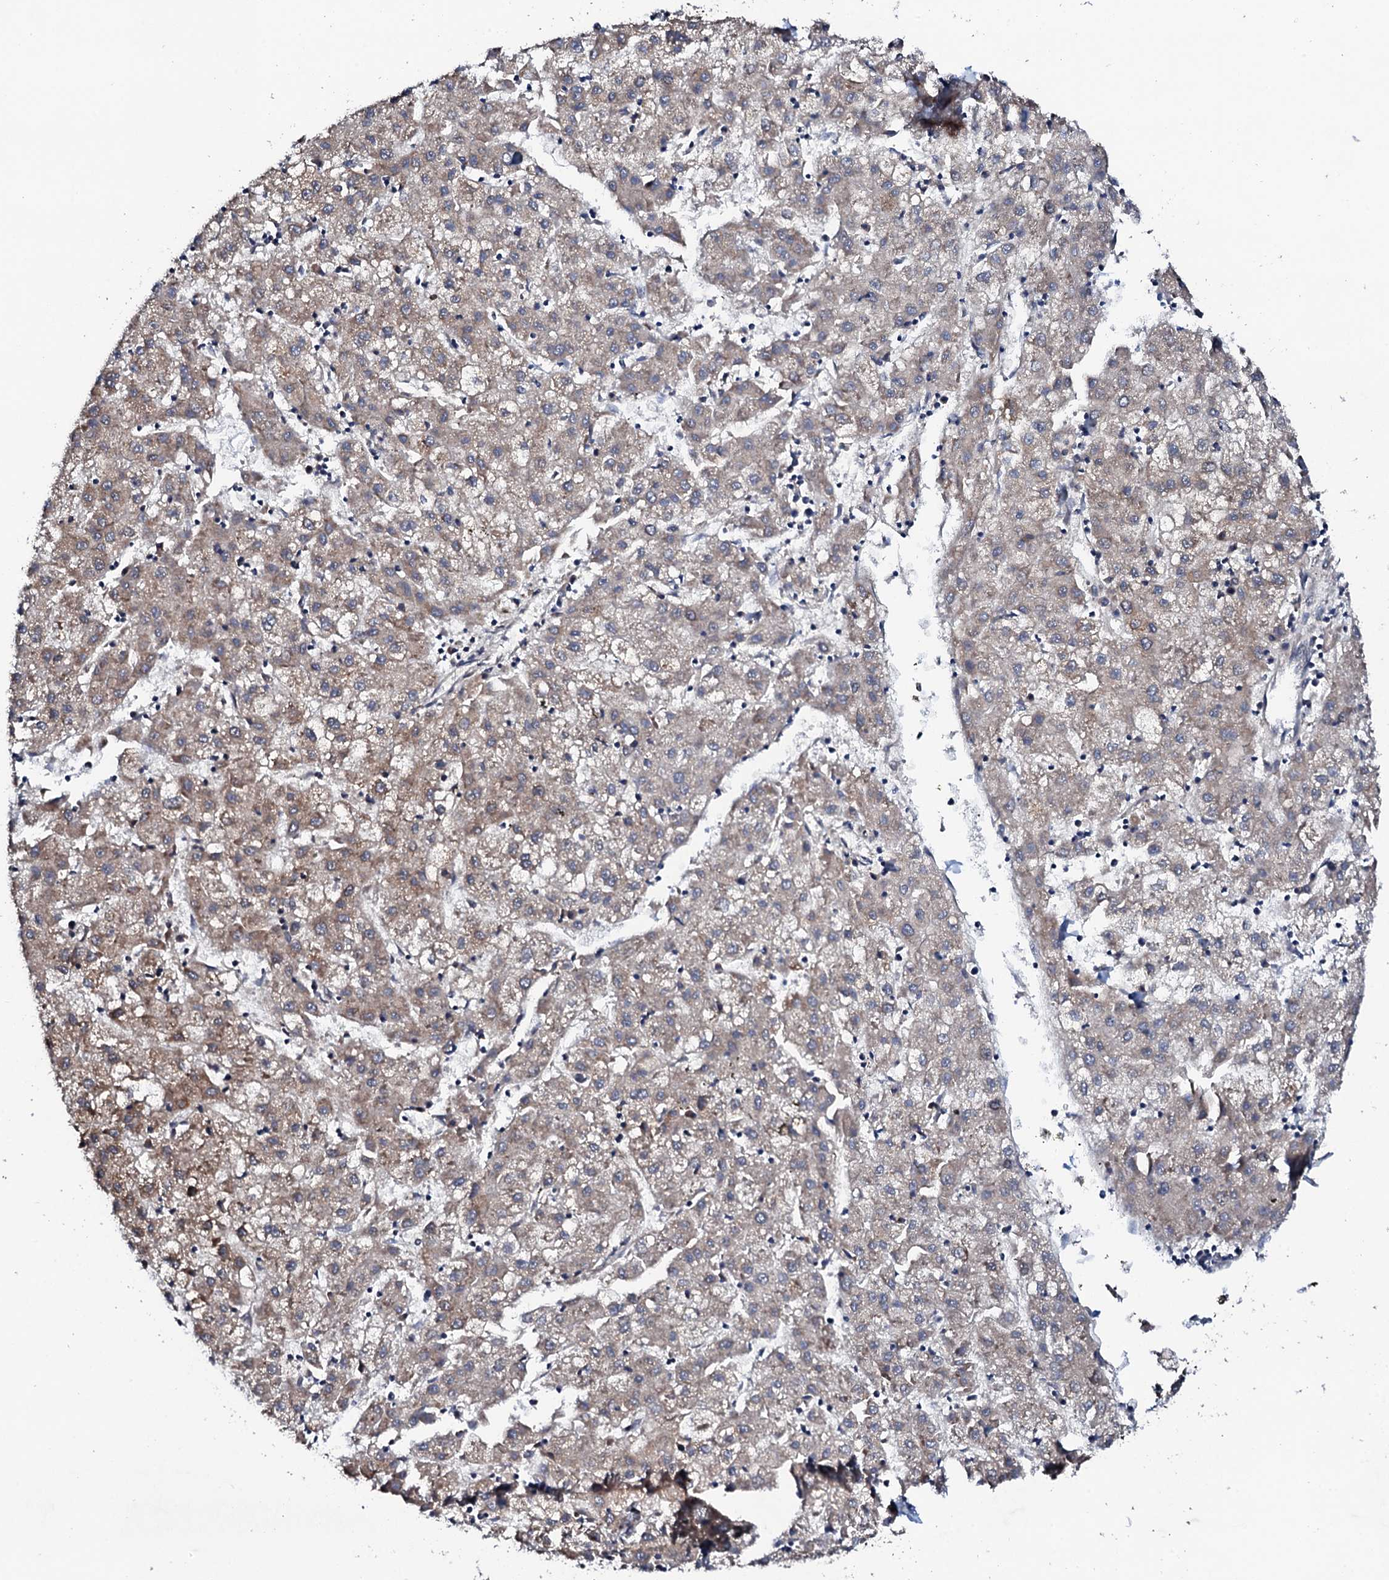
{"staining": {"intensity": "weak", "quantity": "25%-75%", "location": "cytoplasmic/membranous"}, "tissue": "liver cancer", "cell_type": "Tumor cells", "image_type": "cancer", "snomed": [{"axis": "morphology", "description": "Carcinoma, Hepatocellular, NOS"}, {"axis": "topography", "description": "Liver"}], "caption": "This is a histology image of immunohistochemistry staining of hepatocellular carcinoma (liver), which shows weak staining in the cytoplasmic/membranous of tumor cells.", "gene": "MTIF3", "patient": {"sex": "male", "age": 72}}